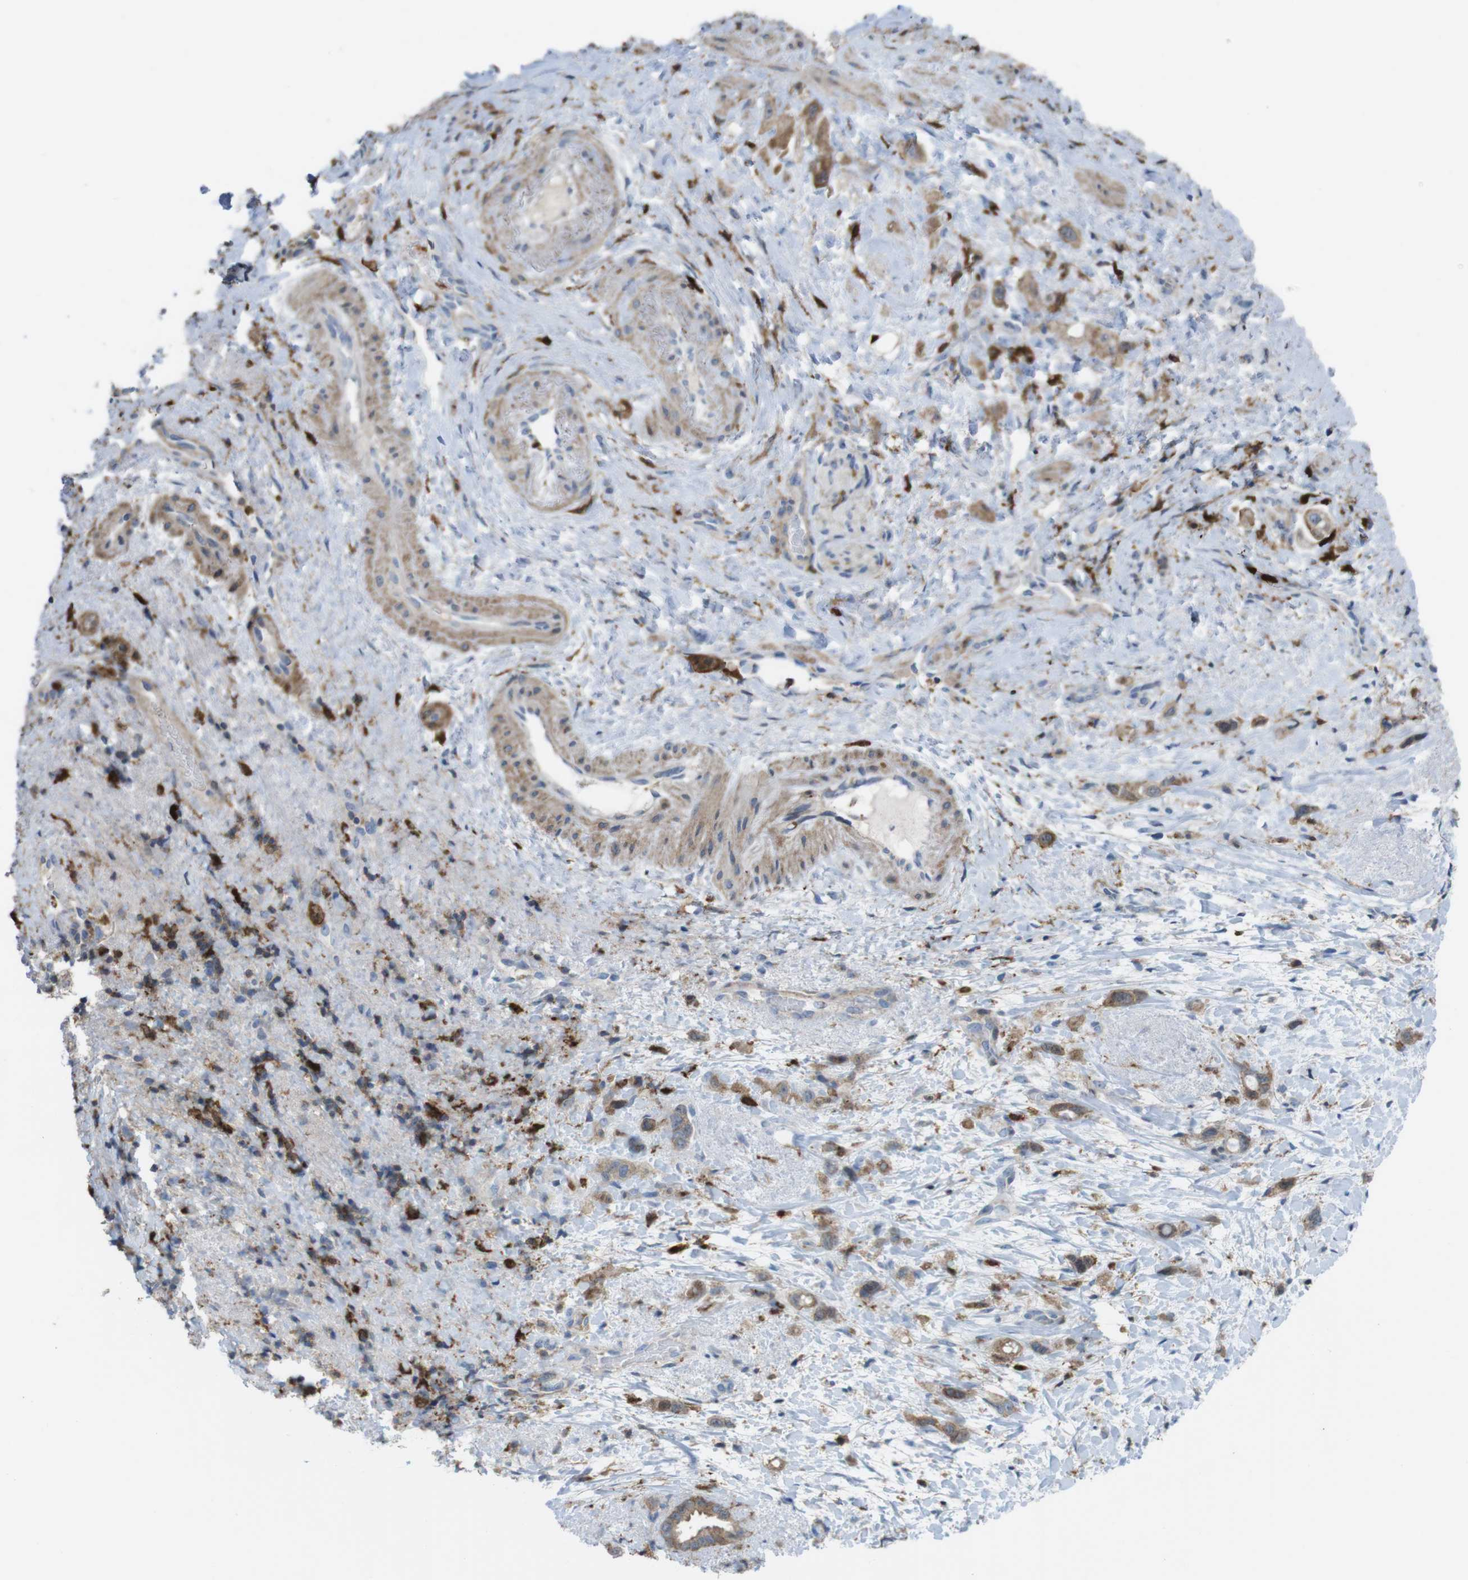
{"staining": {"intensity": "moderate", "quantity": ">75%", "location": "cytoplasmic/membranous"}, "tissue": "liver cancer", "cell_type": "Tumor cells", "image_type": "cancer", "snomed": [{"axis": "morphology", "description": "Cholangiocarcinoma"}, {"axis": "topography", "description": "Liver"}], "caption": "Liver cancer stained with a protein marker shows moderate staining in tumor cells.", "gene": "PRKCD", "patient": {"sex": "female", "age": 65}}